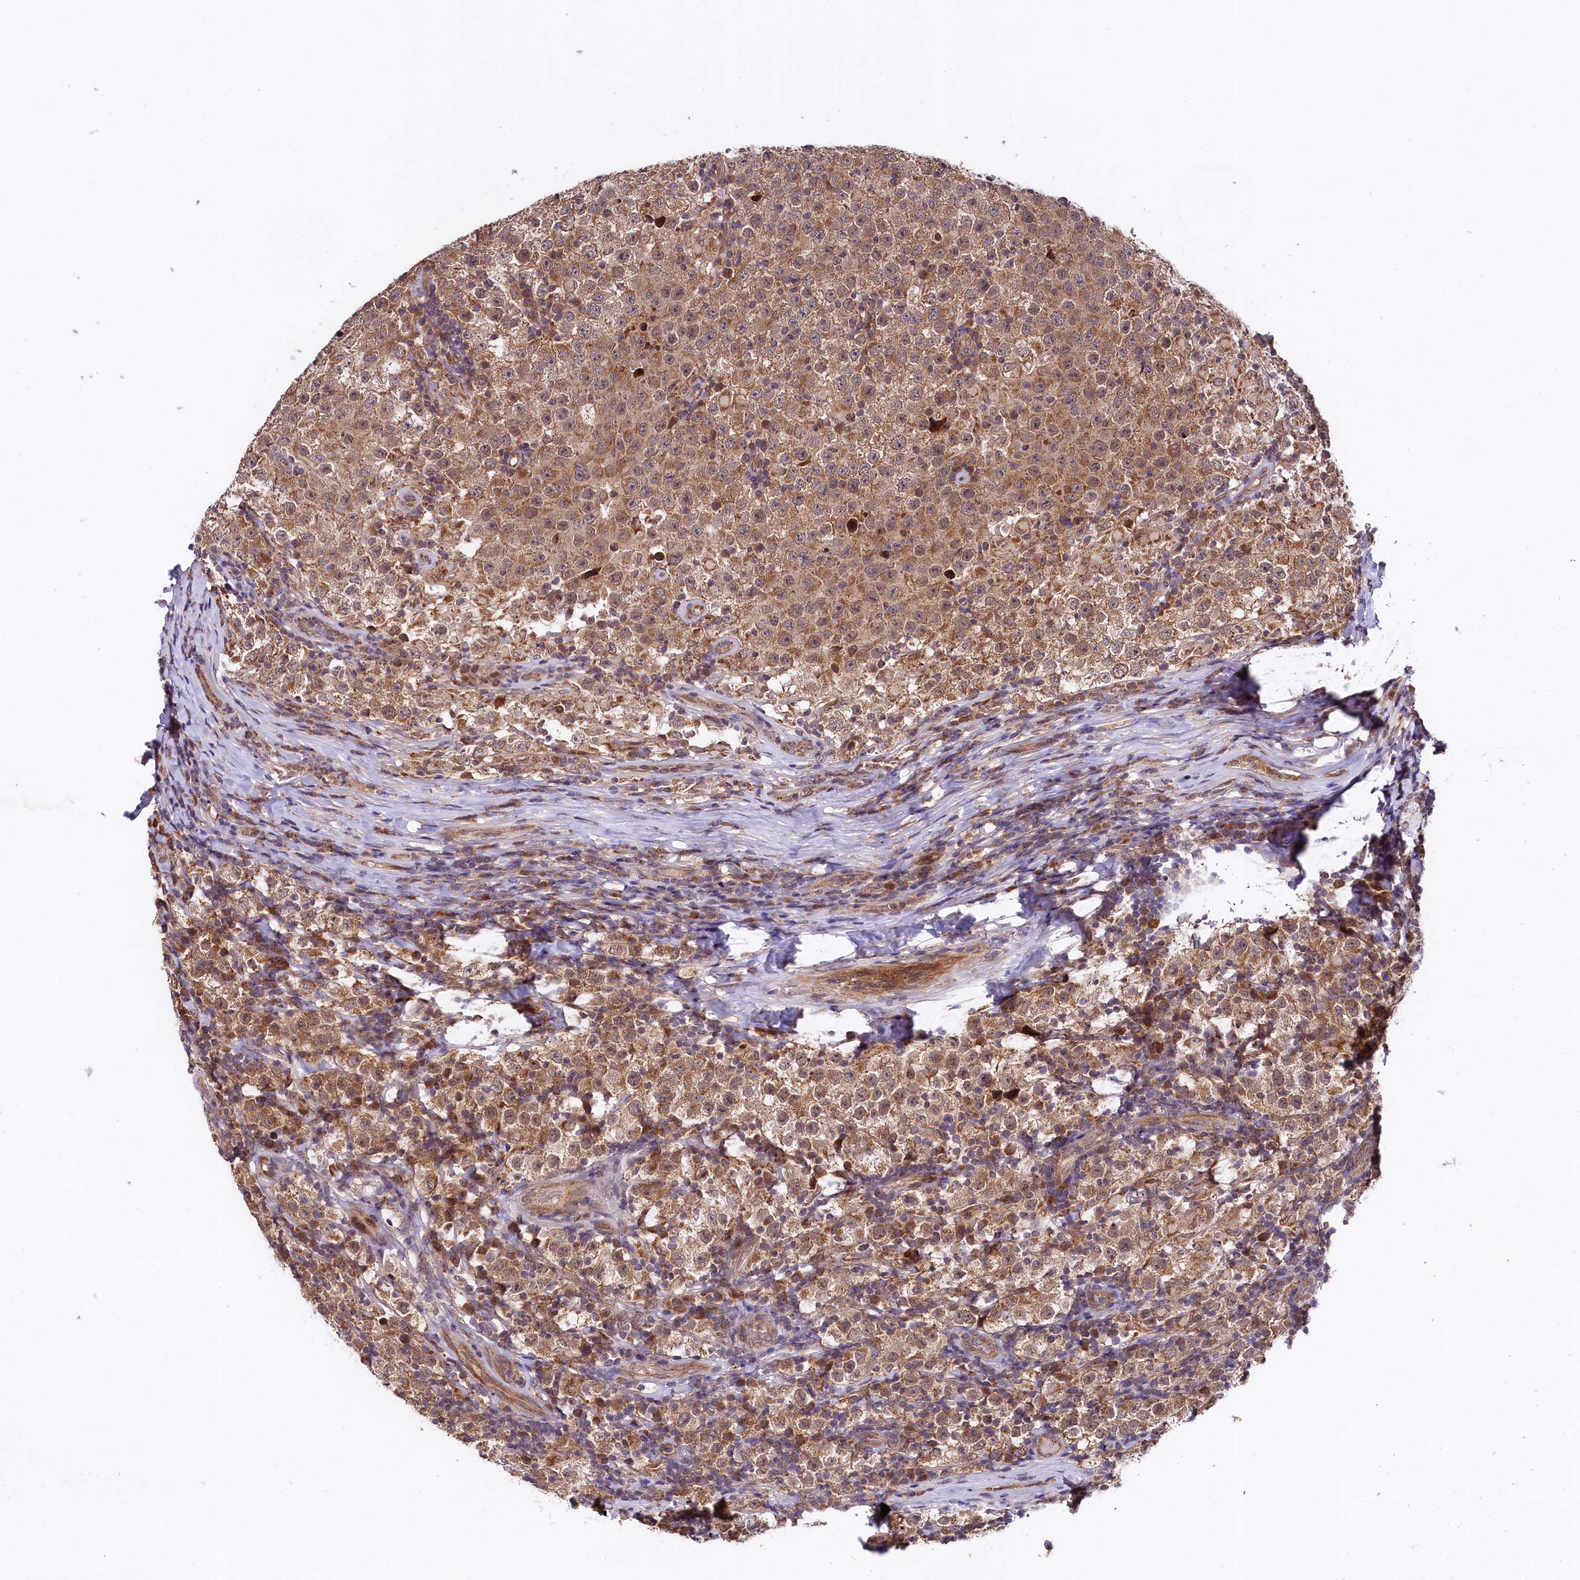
{"staining": {"intensity": "moderate", "quantity": ">75%", "location": "cytoplasmic/membranous"}, "tissue": "testis cancer", "cell_type": "Tumor cells", "image_type": "cancer", "snomed": [{"axis": "morphology", "description": "Normal tissue, NOS"}, {"axis": "morphology", "description": "Urothelial carcinoma, High grade"}, {"axis": "morphology", "description": "Seminoma, NOS"}, {"axis": "morphology", "description": "Carcinoma, Embryonal, NOS"}, {"axis": "topography", "description": "Urinary bladder"}, {"axis": "topography", "description": "Testis"}], "caption": "The immunohistochemical stain highlights moderate cytoplasmic/membranous expression in tumor cells of testis high-grade urothelial carcinoma tissue. (DAB (3,3'-diaminobenzidine) IHC, brown staining for protein, blue staining for nuclei).", "gene": "DOHH", "patient": {"sex": "male", "age": 41}}